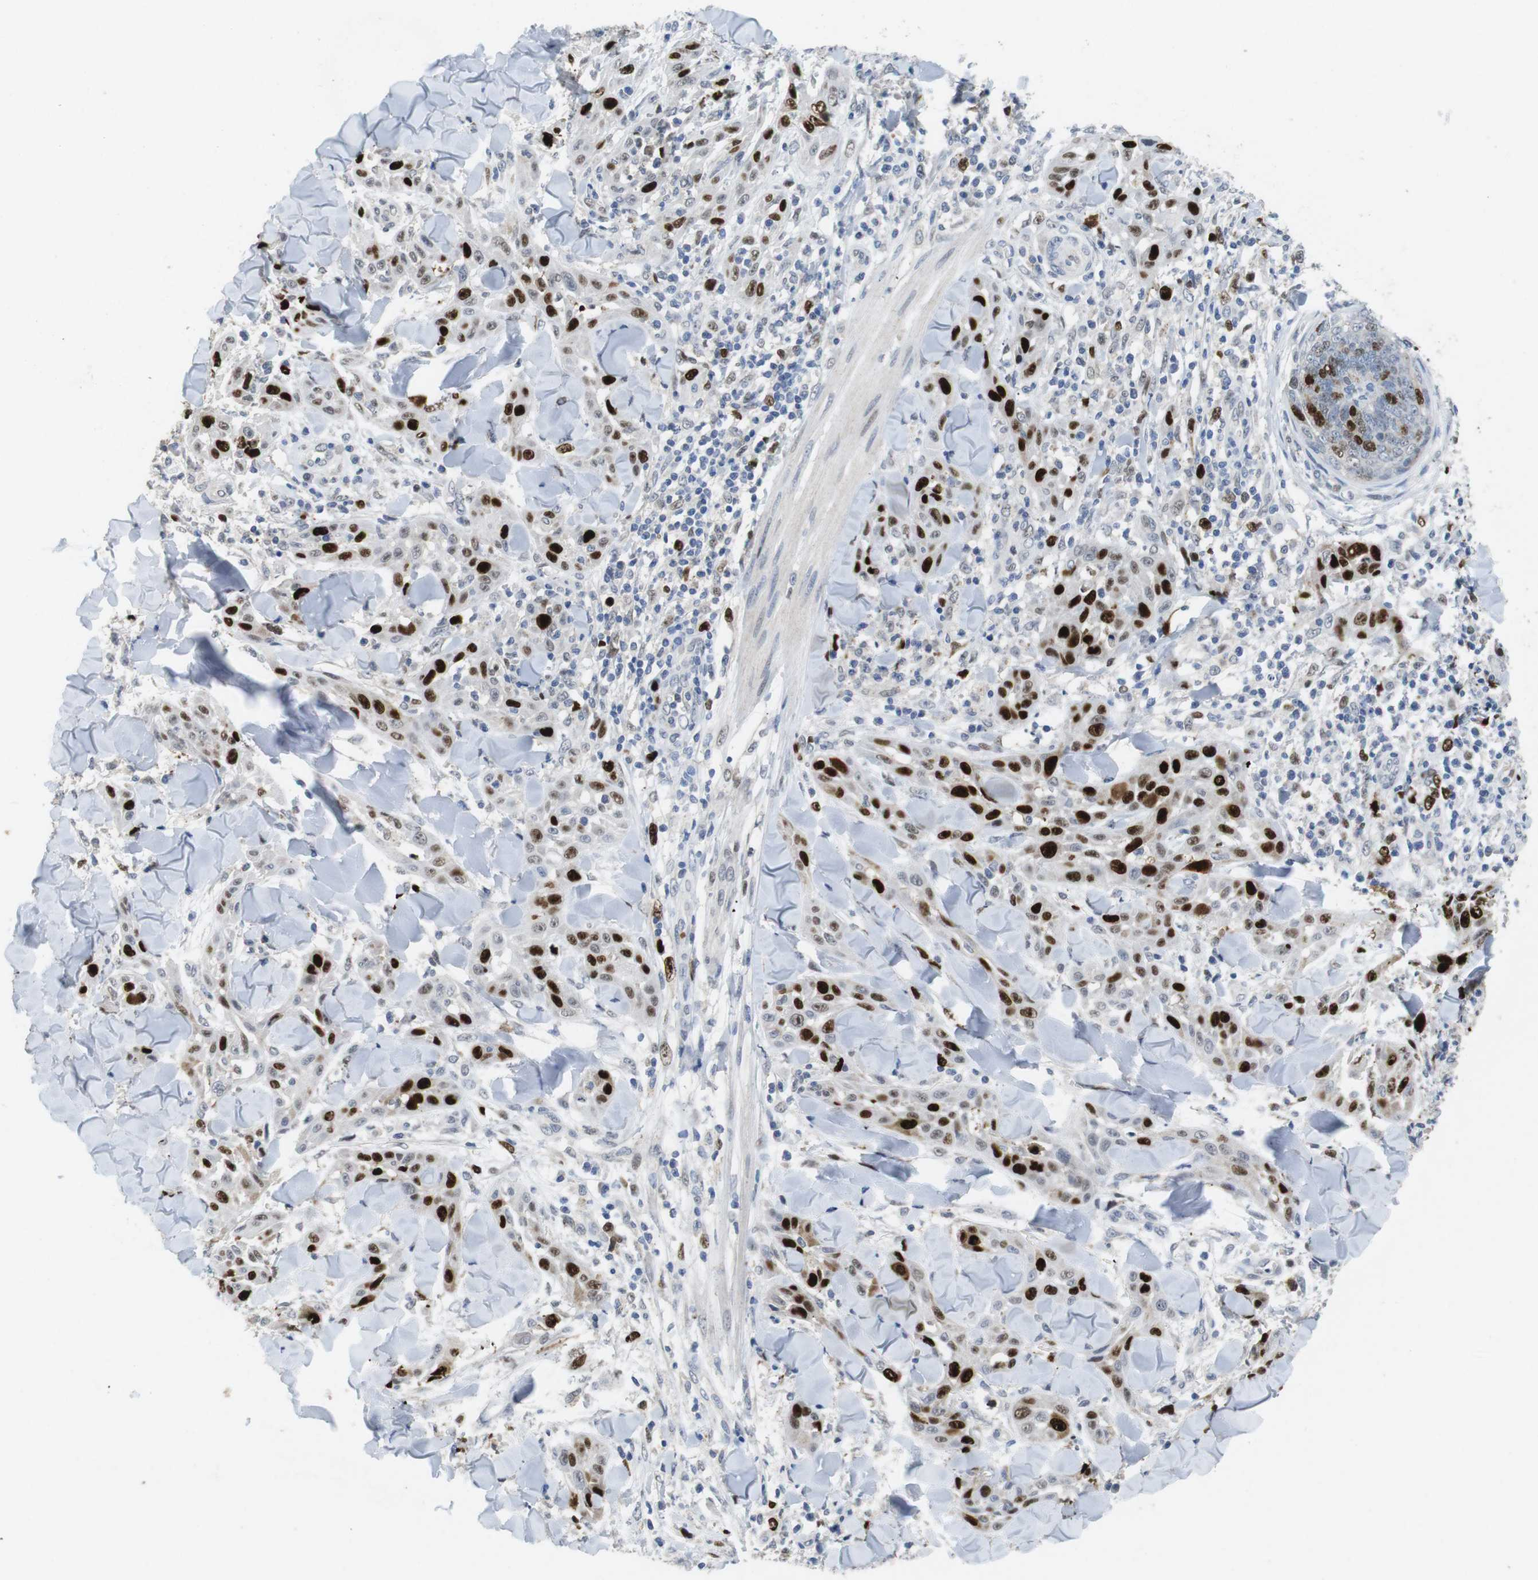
{"staining": {"intensity": "strong", "quantity": "25%-75%", "location": "nuclear"}, "tissue": "skin cancer", "cell_type": "Tumor cells", "image_type": "cancer", "snomed": [{"axis": "morphology", "description": "Squamous cell carcinoma, NOS"}, {"axis": "topography", "description": "Skin"}], "caption": "Immunohistochemistry image of neoplastic tissue: human squamous cell carcinoma (skin) stained using IHC shows high levels of strong protein expression localized specifically in the nuclear of tumor cells, appearing as a nuclear brown color.", "gene": "KPNA2", "patient": {"sex": "male", "age": 24}}